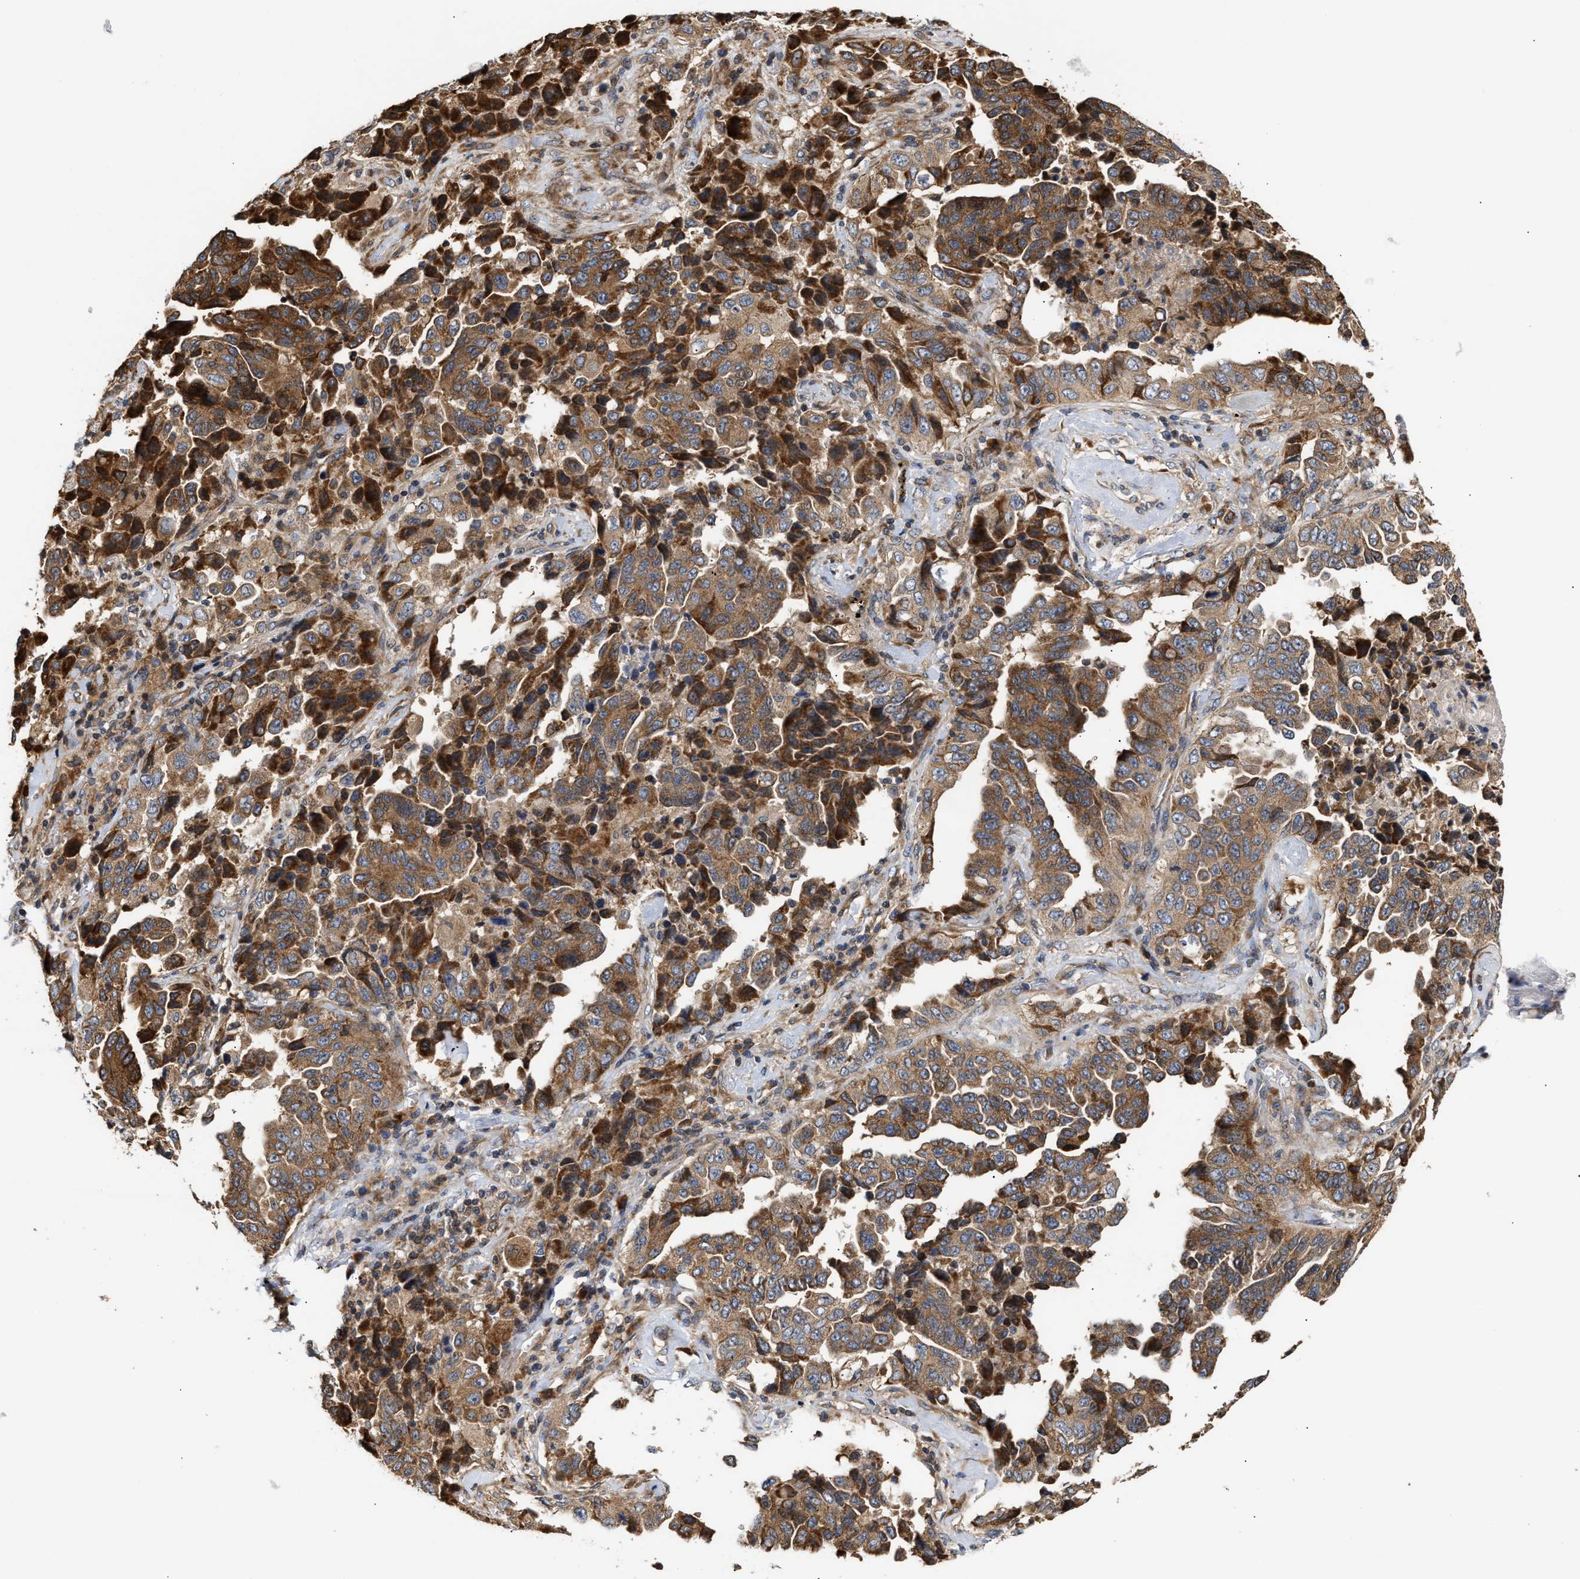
{"staining": {"intensity": "moderate", "quantity": ">75%", "location": "cytoplasmic/membranous"}, "tissue": "lung cancer", "cell_type": "Tumor cells", "image_type": "cancer", "snomed": [{"axis": "morphology", "description": "Adenocarcinoma, NOS"}, {"axis": "topography", "description": "Lung"}], "caption": "A brown stain shows moderate cytoplasmic/membranous expression of a protein in human lung adenocarcinoma tumor cells.", "gene": "CLIP2", "patient": {"sex": "female", "age": 51}}